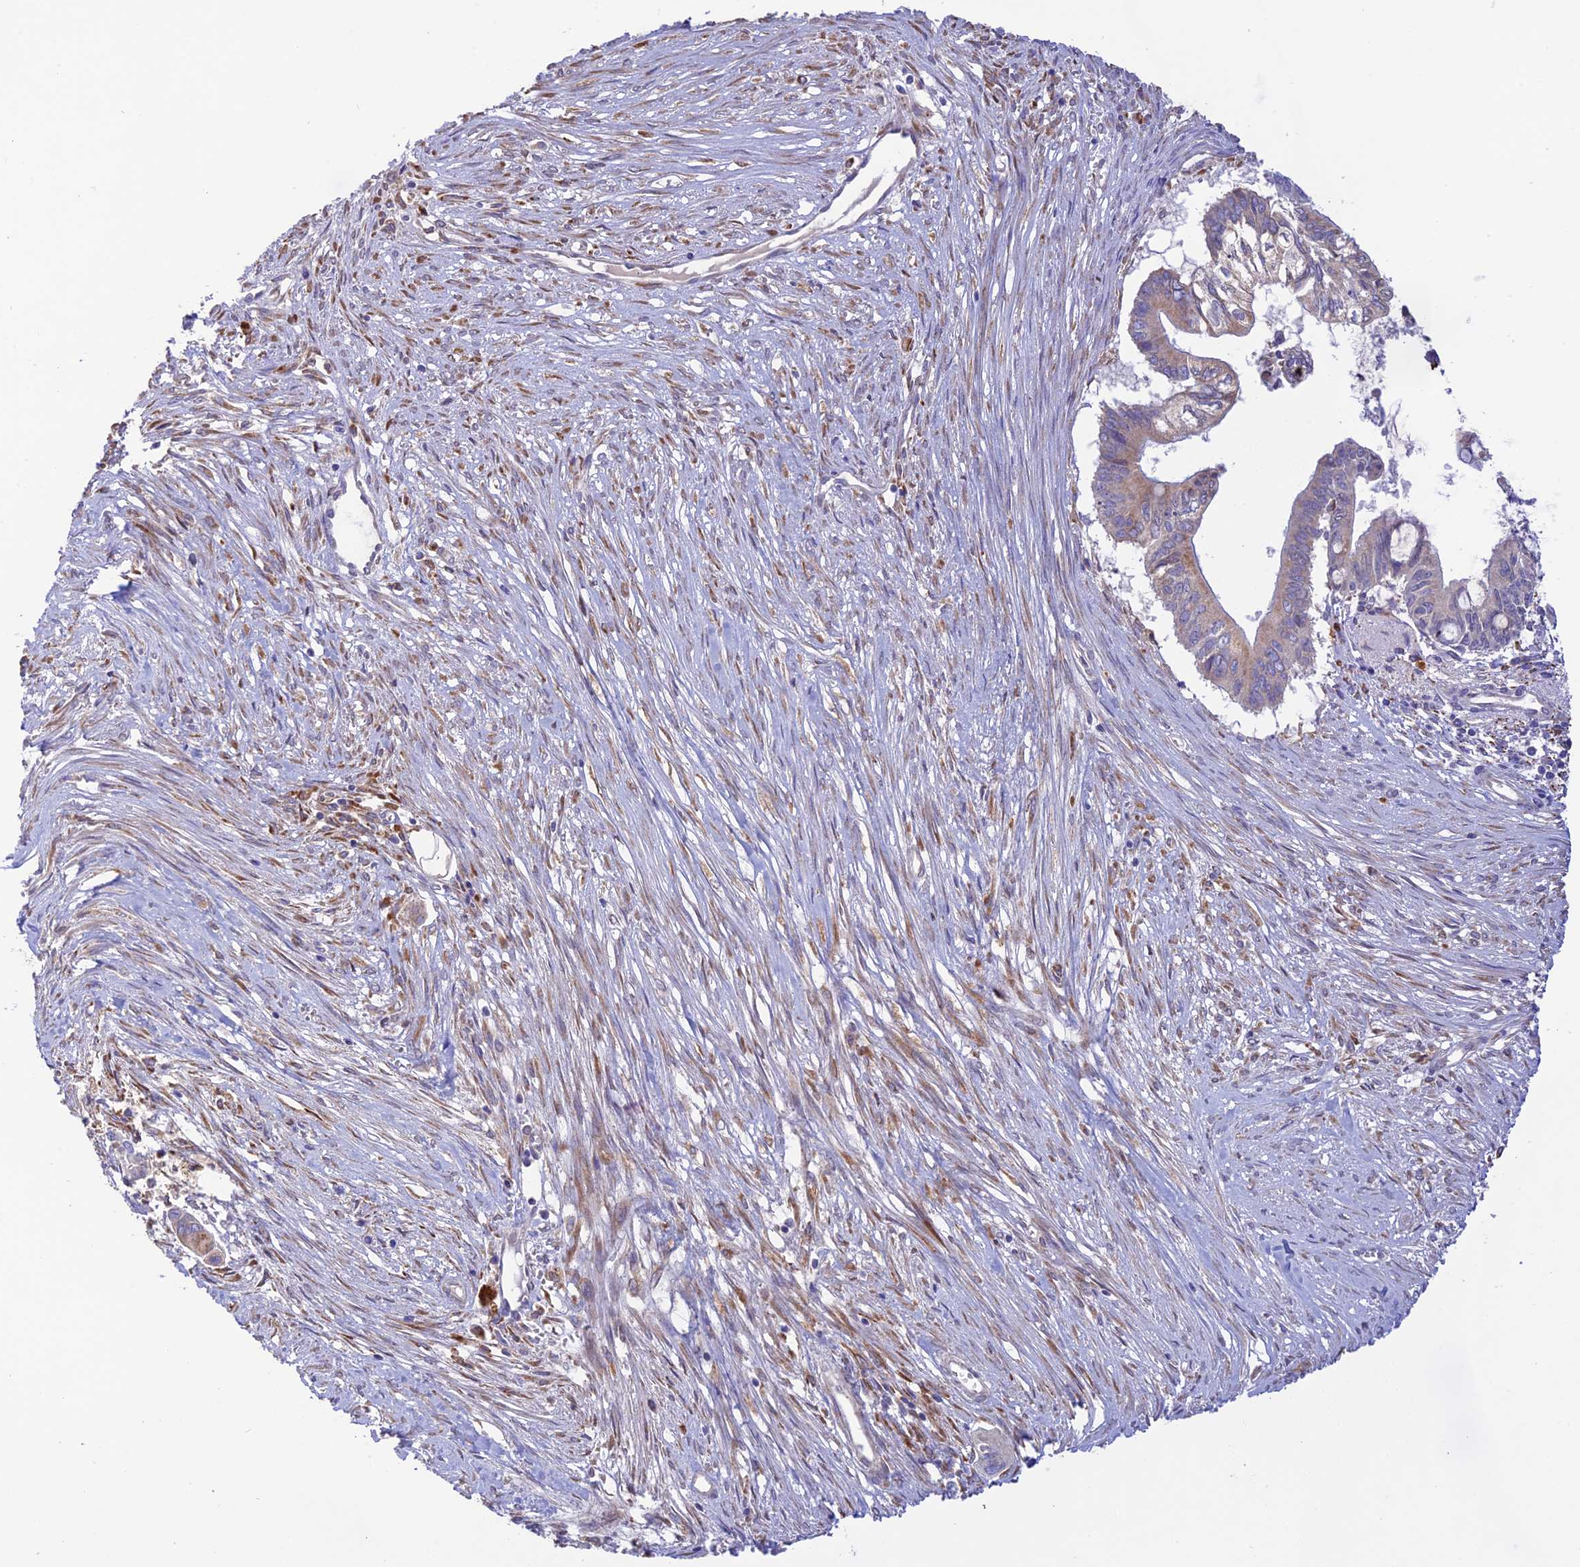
{"staining": {"intensity": "weak", "quantity": "<25%", "location": "cytoplasmic/membranous"}, "tissue": "pancreatic cancer", "cell_type": "Tumor cells", "image_type": "cancer", "snomed": [{"axis": "morphology", "description": "Adenocarcinoma, NOS"}, {"axis": "topography", "description": "Pancreas"}], "caption": "Immunohistochemical staining of human adenocarcinoma (pancreatic) demonstrates no significant staining in tumor cells.", "gene": "VKORC1", "patient": {"sex": "male", "age": 68}}